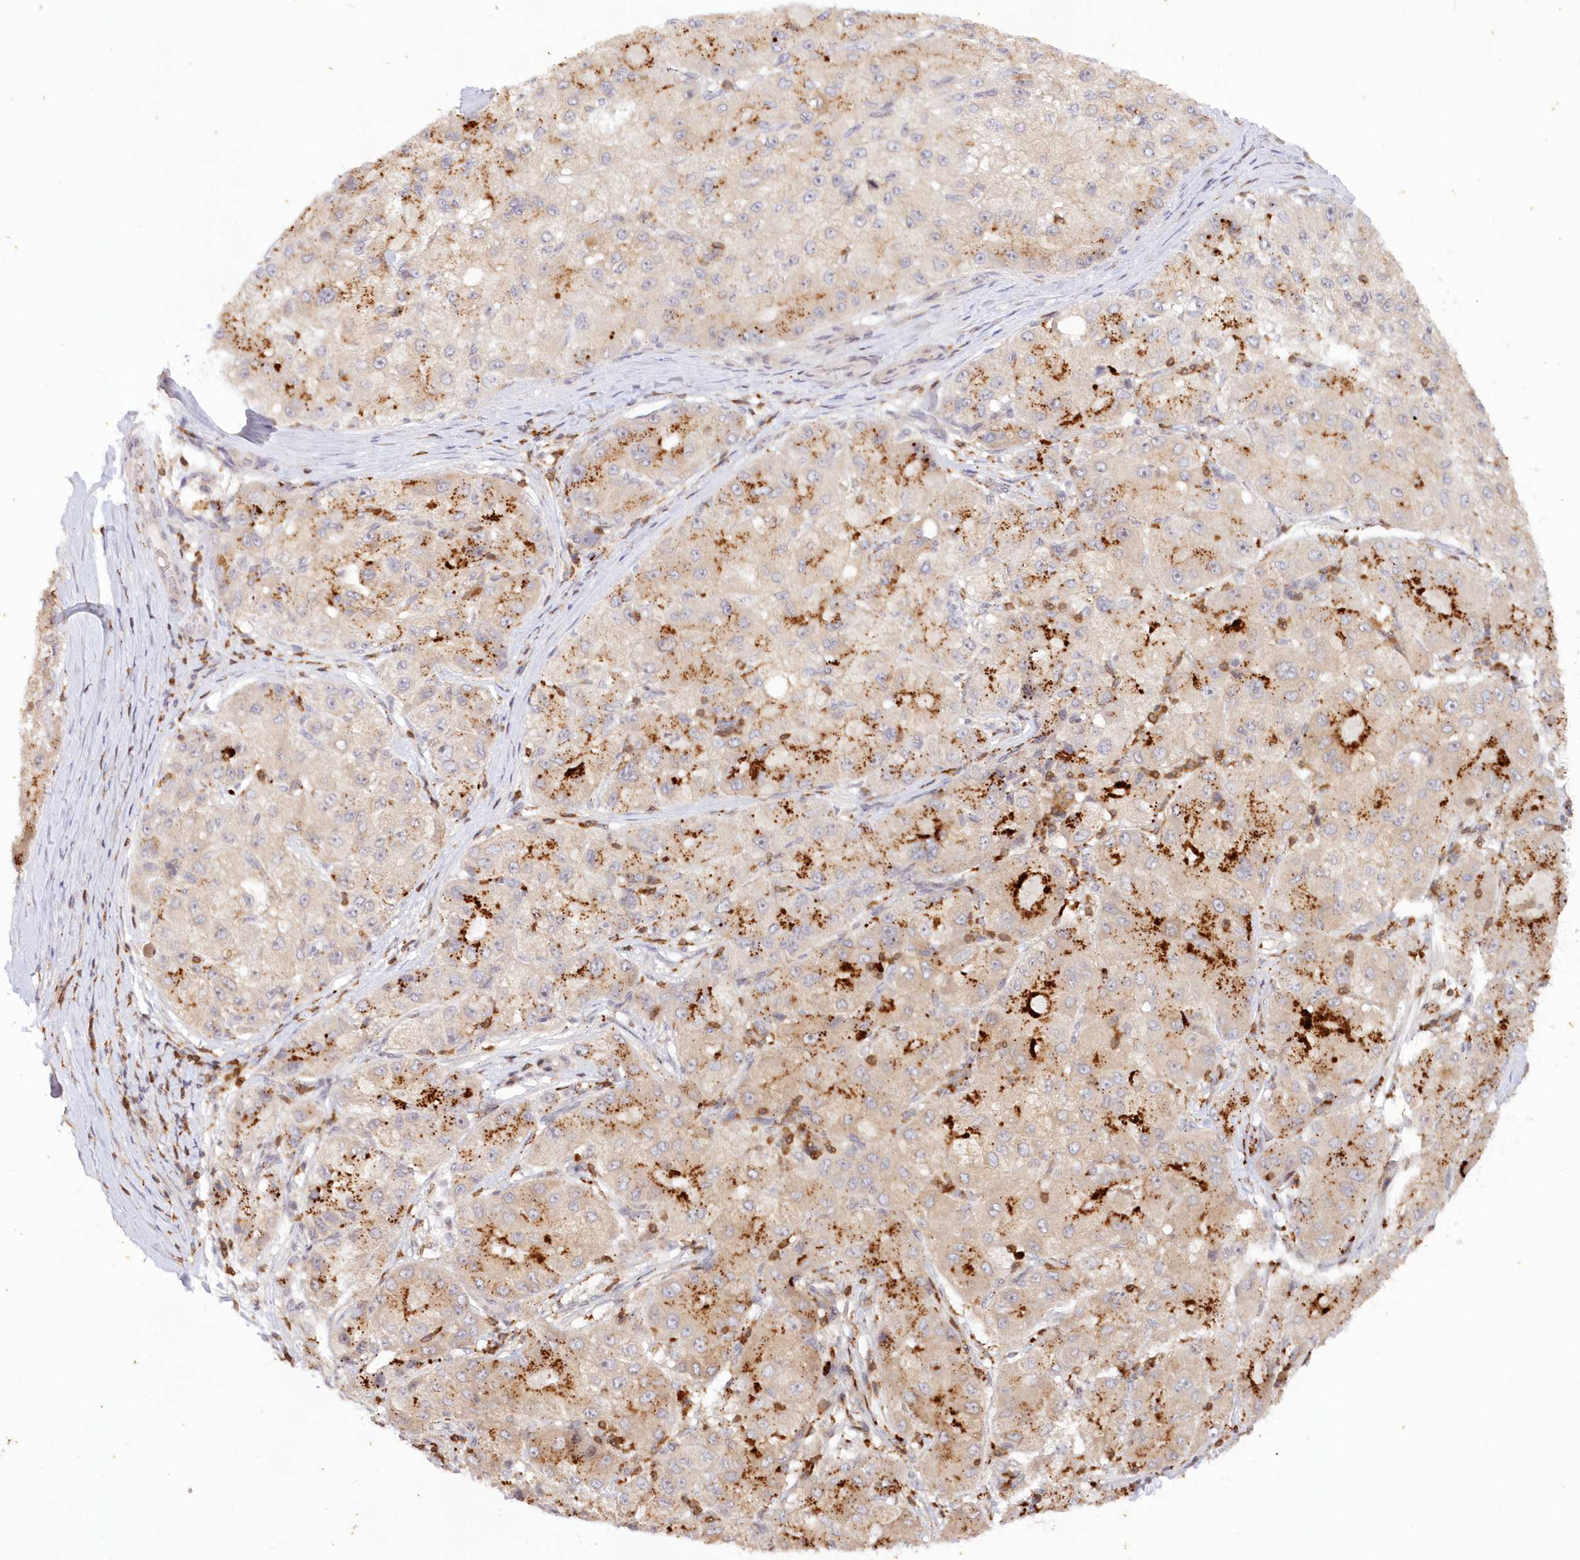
{"staining": {"intensity": "strong", "quantity": "25%-75%", "location": "cytoplasmic/membranous"}, "tissue": "liver cancer", "cell_type": "Tumor cells", "image_type": "cancer", "snomed": [{"axis": "morphology", "description": "Carcinoma, Hepatocellular, NOS"}, {"axis": "topography", "description": "Liver"}], "caption": "IHC histopathology image of hepatocellular carcinoma (liver) stained for a protein (brown), which reveals high levels of strong cytoplasmic/membranous staining in approximately 25%-75% of tumor cells.", "gene": "MTMR3", "patient": {"sex": "male", "age": 80}}